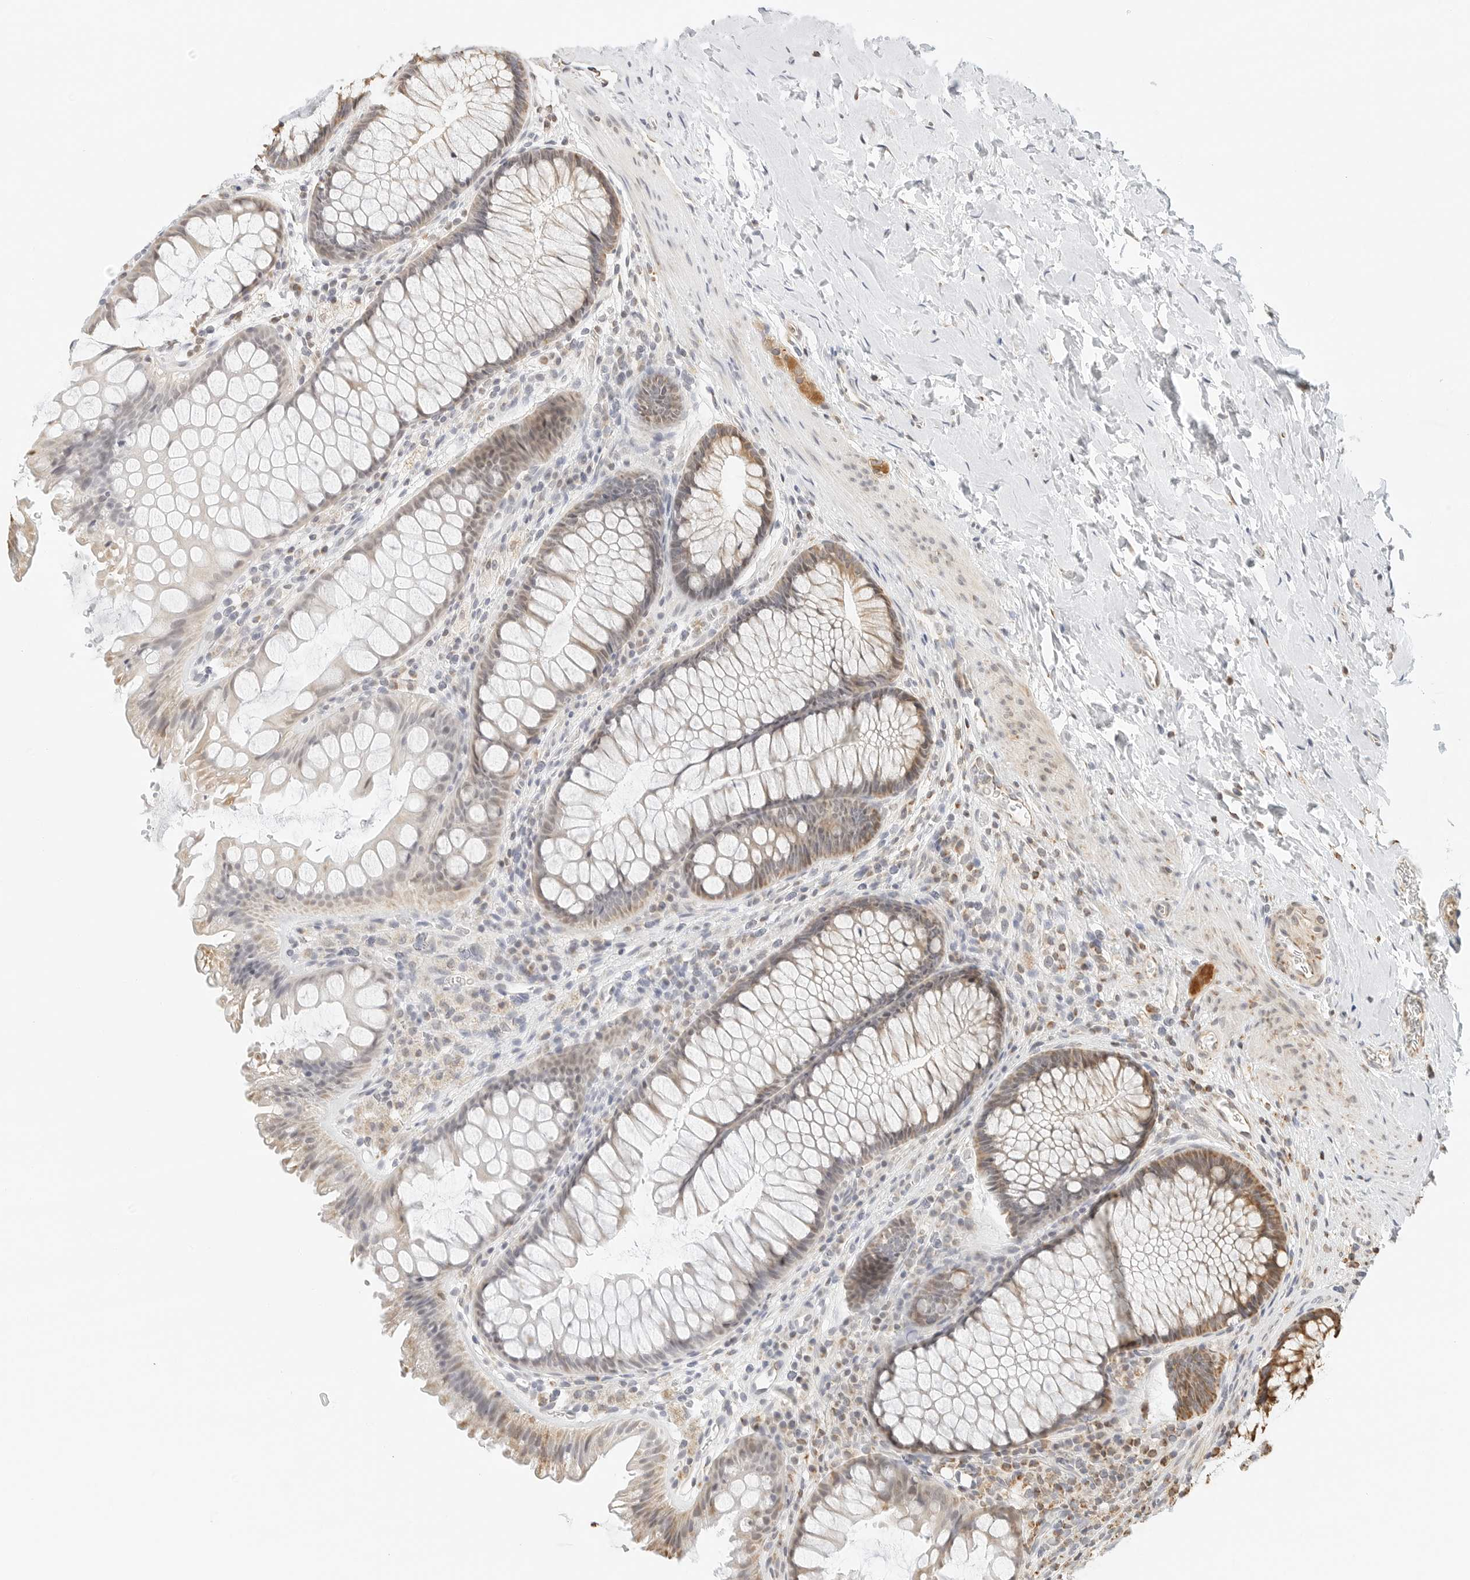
{"staining": {"intensity": "weak", "quantity": ">75%", "location": "cytoplasmic/membranous,nuclear"}, "tissue": "colon", "cell_type": "Endothelial cells", "image_type": "normal", "snomed": [{"axis": "morphology", "description": "Normal tissue, NOS"}, {"axis": "topography", "description": "Colon"}], "caption": "Weak cytoplasmic/membranous,nuclear expression for a protein is appreciated in about >75% of endothelial cells of normal colon using immunohistochemistry (IHC).", "gene": "ATL1", "patient": {"sex": "female", "age": 62}}